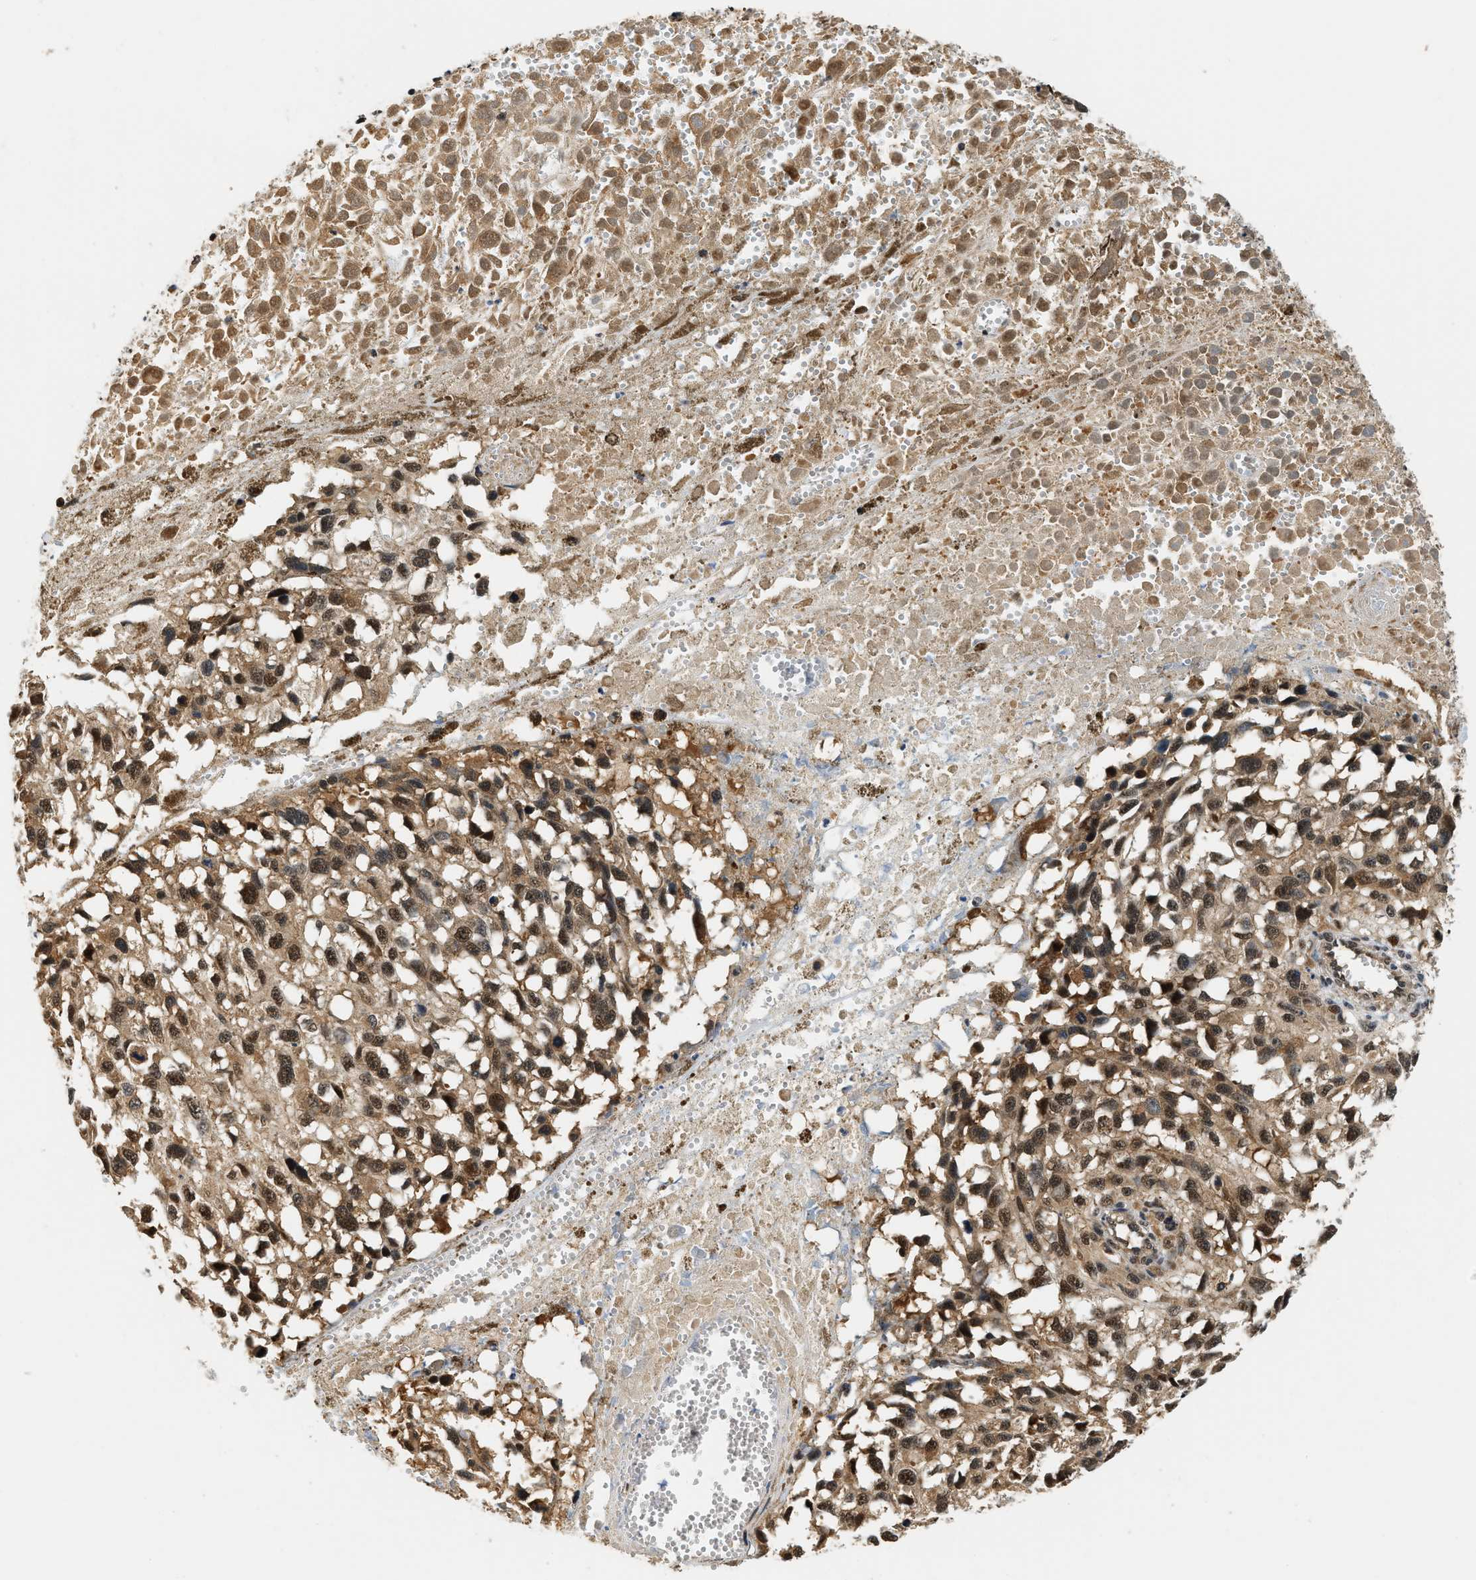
{"staining": {"intensity": "strong", "quantity": ">75%", "location": "cytoplasmic/membranous,nuclear"}, "tissue": "melanoma", "cell_type": "Tumor cells", "image_type": "cancer", "snomed": [{"axis": "morphology", "description": "Malignant melanoma, Metastatic site"}, {"axis": "topography", "description": "Lymph node"}], "caption": "An immunohistochemistry histopathology image of tumor tissue is shown. Protein staining in brown shows strong cytoplasmic/membranous and nuclear positivity in melanoma within tumor cells.", "gene": "PSMD3", "patient": {"sex": "male", "age": 59}}